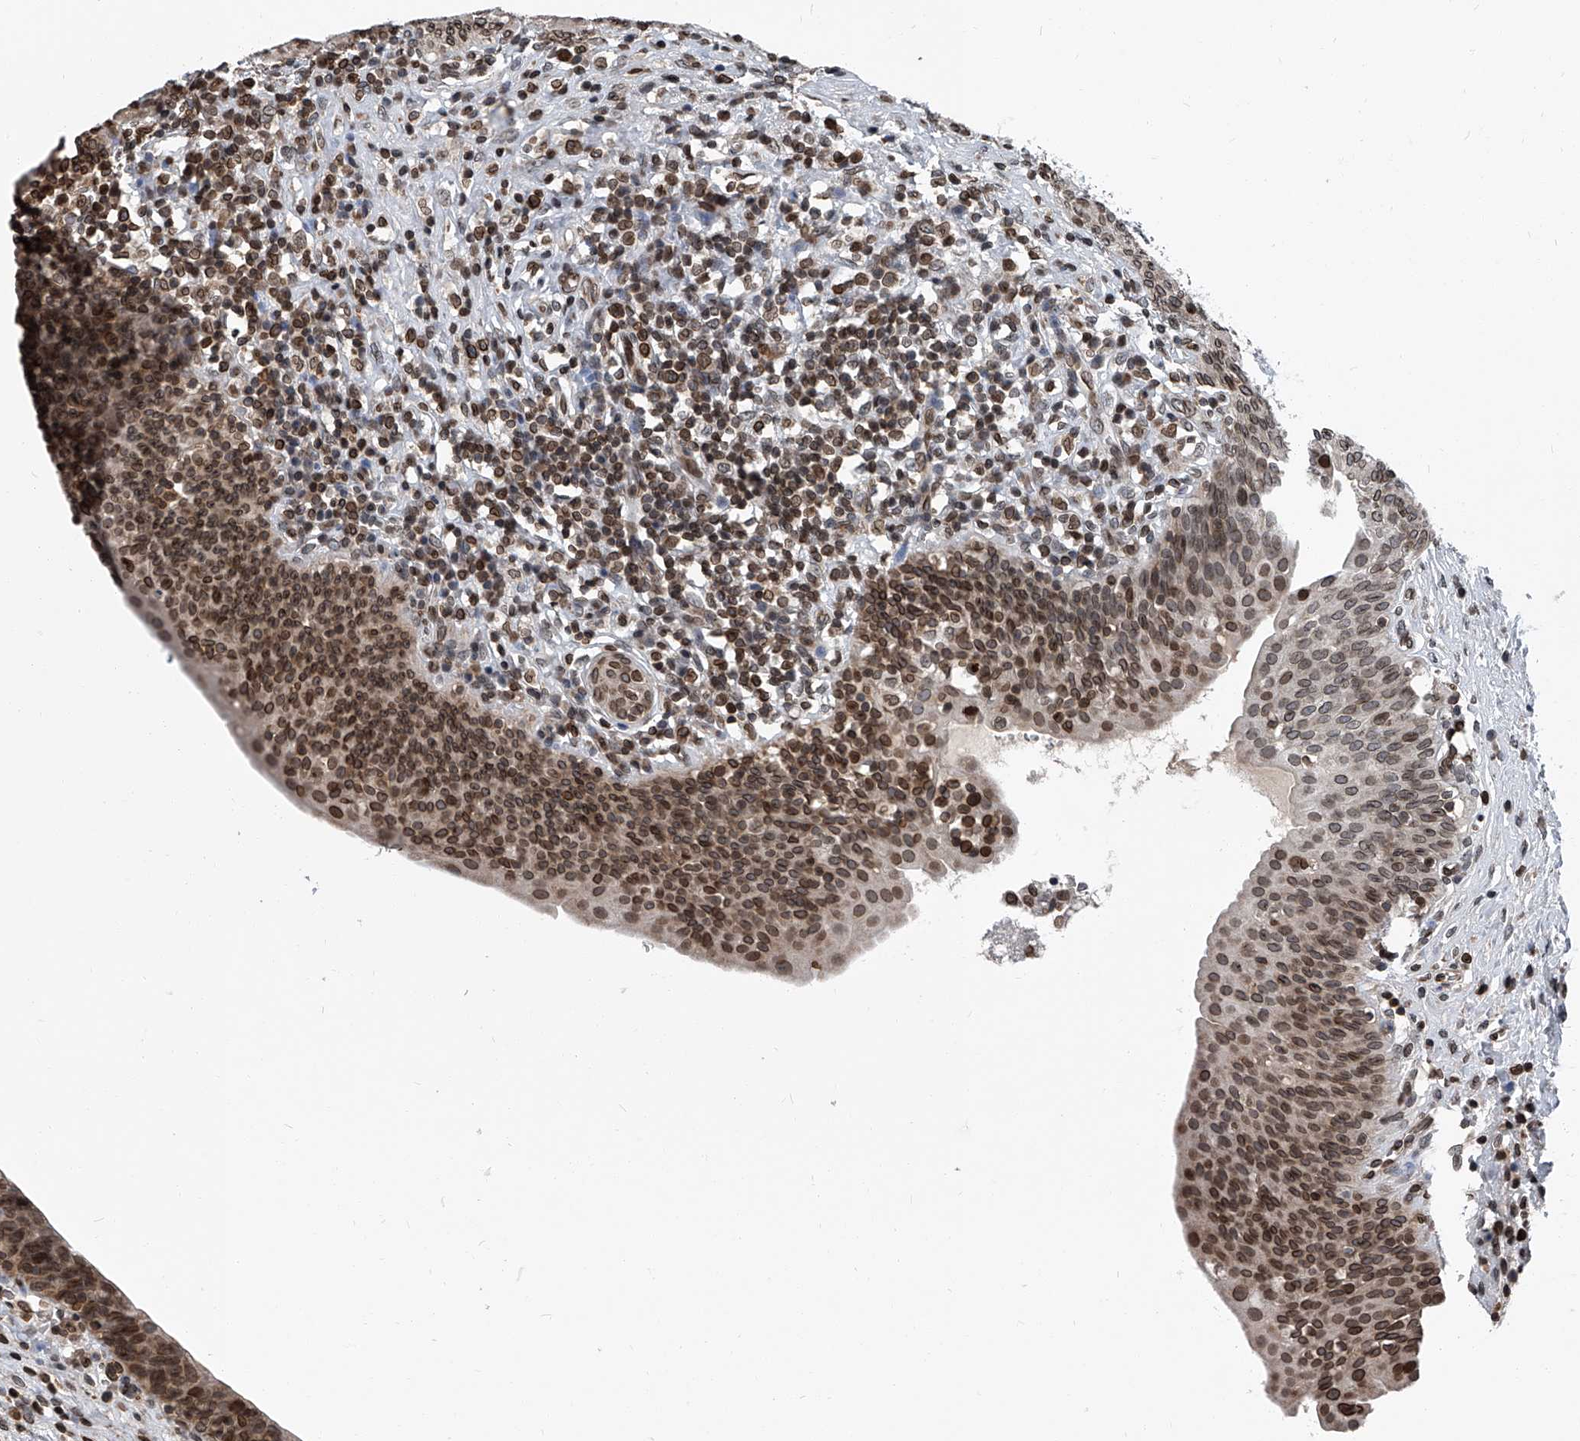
{"staining": {"intensity": "moderate", "quantity": ">75%", "location": "cytoplasmic/membranous,nuclear"}, "tissue": "urinary bladder", "cell_type": "Urothelial cells", "image_type": "normal", "snomed": [{"axis": "morphology", "description": "Normal tissue, NOS"}, {"axis": "topography", "description": "Urinary bladder"}], "caption": "A high-resolution micrograph shows immunohistochemistry staining of normal urinary bladder, which shows moderate cytoplasmic/membranous,nuclear staining in about >75% of urothelial cells.", "gene": "PHF20", "patient": {"sex": "male", "age": 83}}